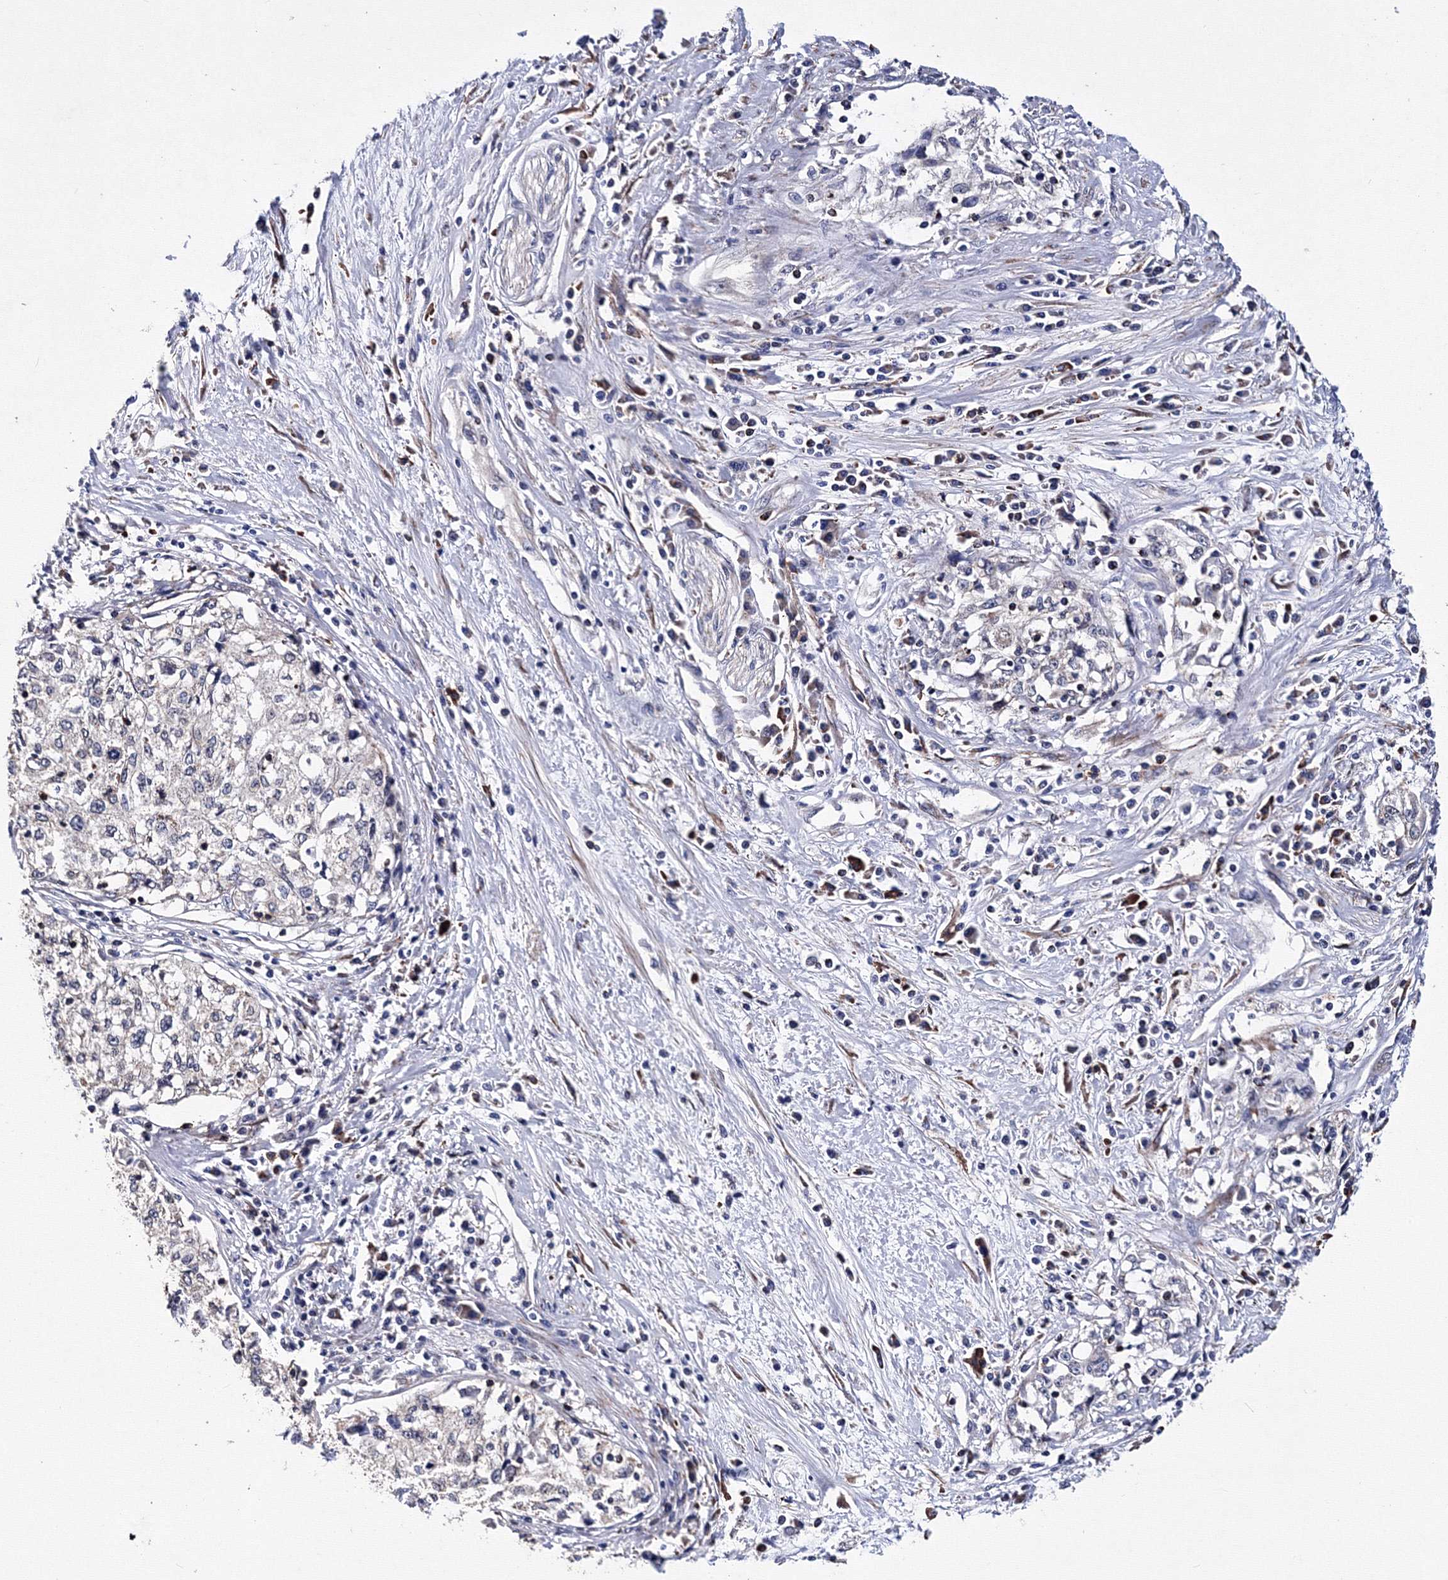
{"staining": {"intensity": "negative", "quantity": "none", "location": "none"}, "tissue": "cervical cancer", "cell_type": "Tumor cells", "image_type": "cancer", "snomed": [{"axis": "morphology", "description": "Squamous cell carcinoma, NOS"}, {"axis": "topography", "description": "Cervix"}], "caption": "High power microscopy photomicrograph of an IHC photomicrograph of cervical cancer (squamous cell carcinoma), revealing no significant expression in tumor cells.", "gene": "PHYKPL", "patient": {"sex": "female", "age": 57}}